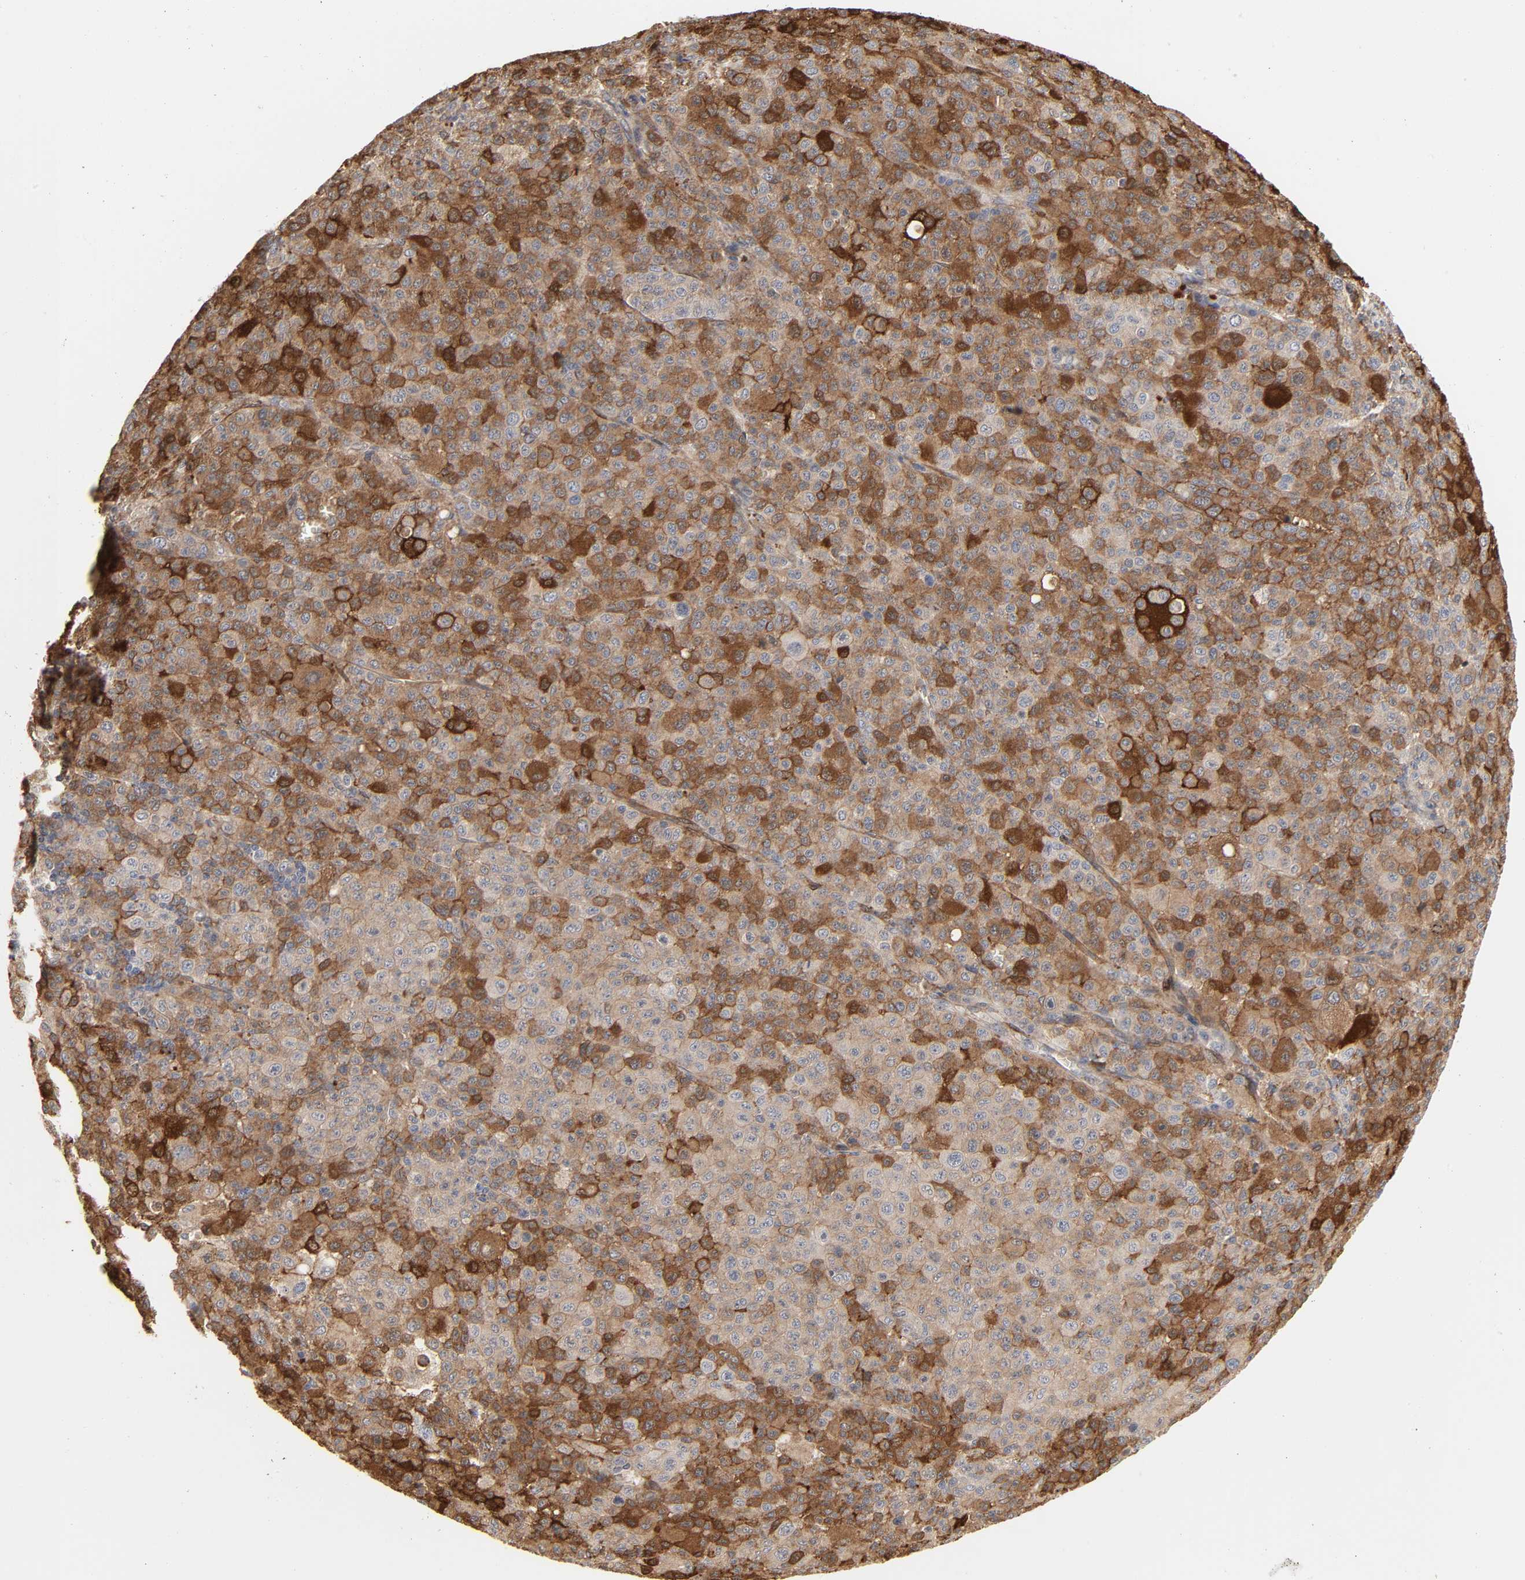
{"staining": {"intensity": "strong", "quantity": ">75%", "location": "cytoplasmic/membranous"}, "tissue": "melanoma", "cell_type": "Tumor cells", "image_type": "cancer", "snomed": [{"axis": "morphology", "description": "Malignant melanoma, Metastatic site"}, {"axis": "topography", "description": "Skin"}], "caption": "Protein expression by immunohistochemistry (IHC) displays strong cytoplasmic/membranous staining in about >75% of tumor cells in malignant melanoma (metastatic site).", "gene": "NDRG2", "patient": {"sex": "female", "age": 74}}